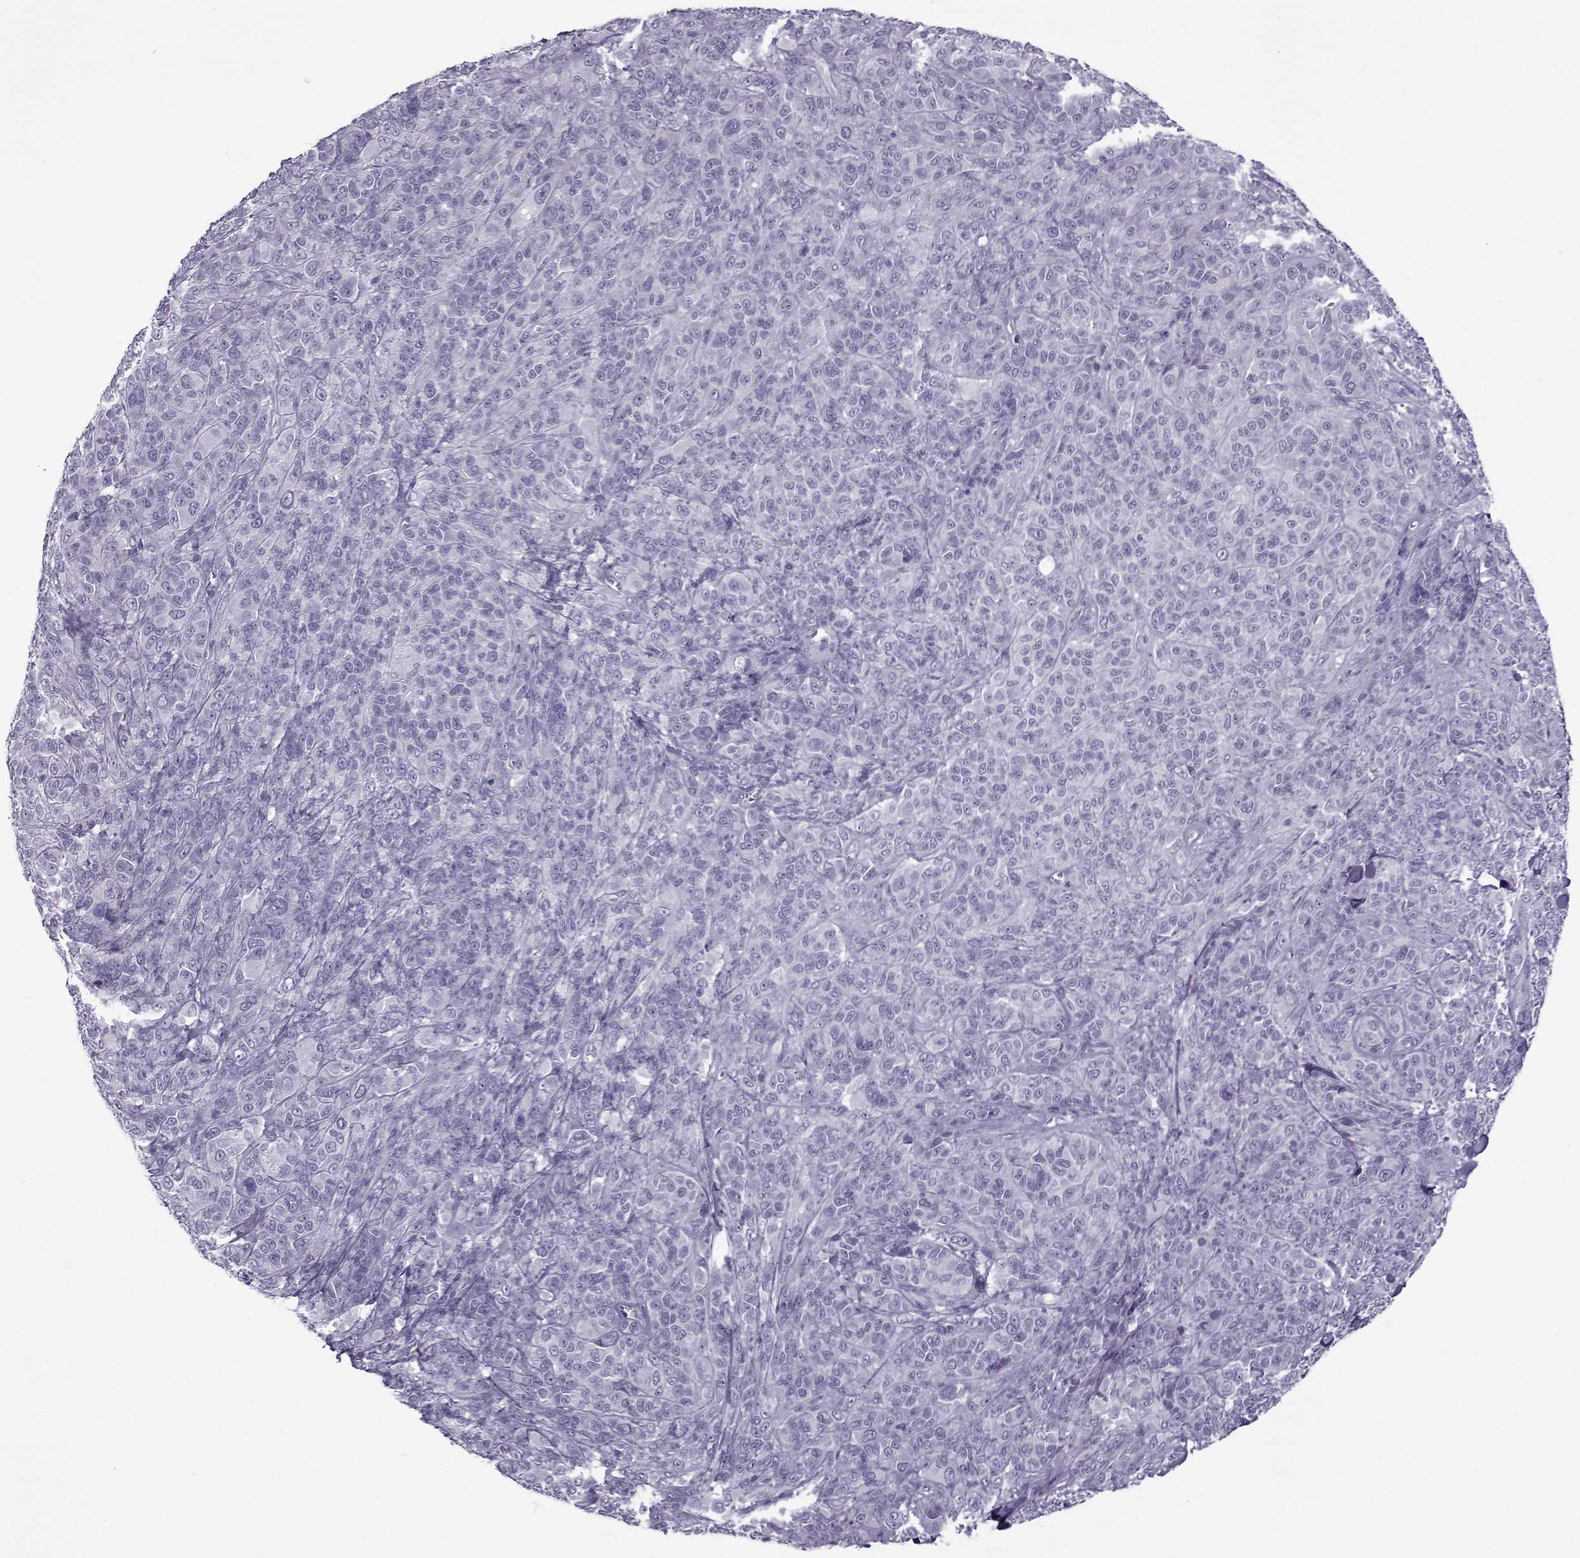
{"staining": {"intensity": "negative", "quantity": "none", "location": "none"}, "tissue": "melanoma", "cell_type": "Tumor cells", "image_type": "cancer", "snomed": [{"axis": "morphology", "description": "Malignant melanoma, NOS"}, {"axis": "topography", "description": "Skin"}], "caption": "An IHC histopathology image of malignant melanoma is shown. There is no staining in tumor cells of malignant melanoma.", "gene": "OIP5", "patient": {"sex": "female", "age": 87}}